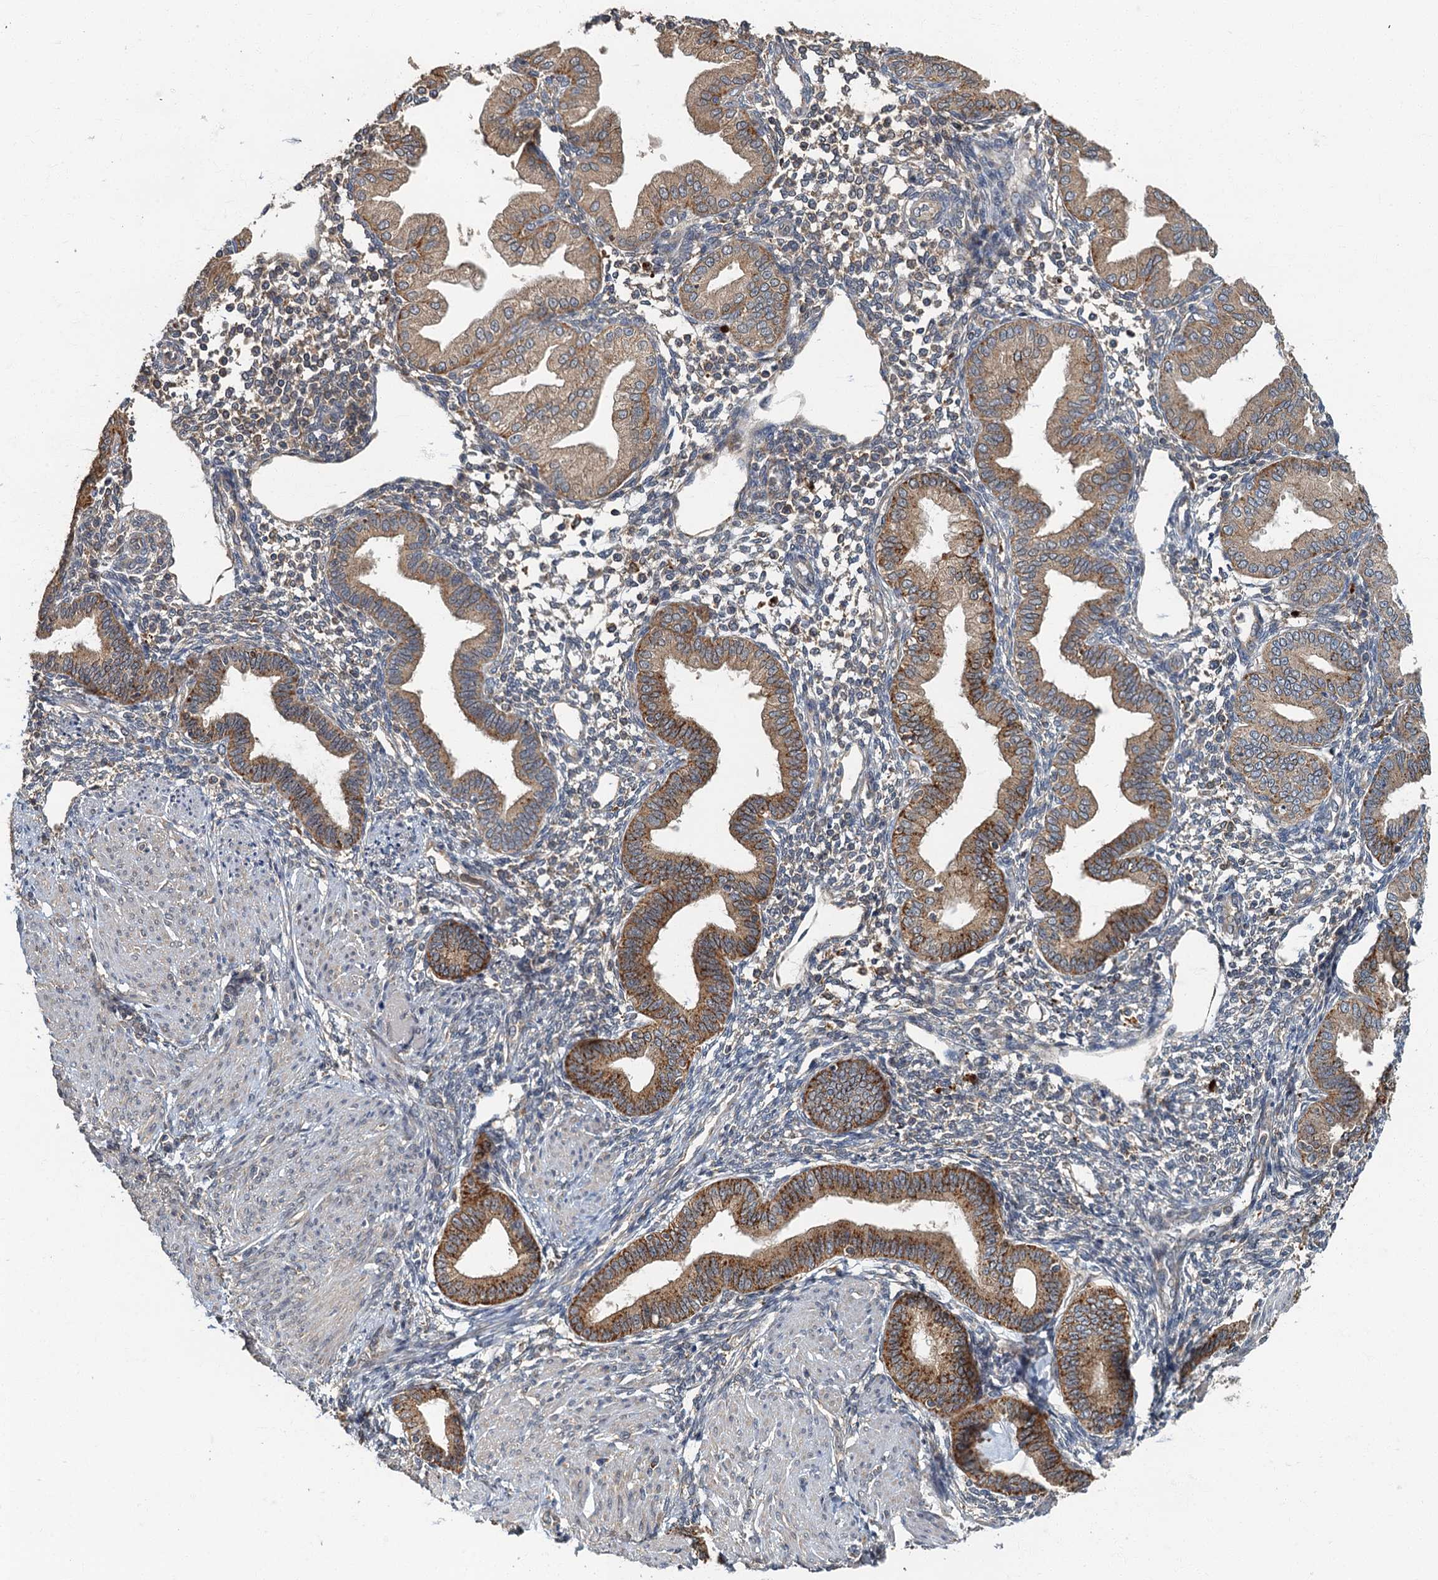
{"staining": {"intensity": "weak", "quantity": "25%-75%", "location": "cytoplasmic/membranous"}, "tissue": "endometrium", "cell_type": "Cells in endometrial stroma", "image_type": "normal", "snomed": [{"axis": "morphology", "description": "Normal tissue, NOS"}, {"axis": "topography", "description": "Endometrium"}], "caption": "A low amount of weak cytoplasmic/membranous staining is seen in about 25%-75% of cells in endometrial stroma in unremarkable endometrium. The protein is shown in brown color, while the nuclei are stained blue.", "gene": "WDCP", "patient": {"sex": "female", "age": 53}}